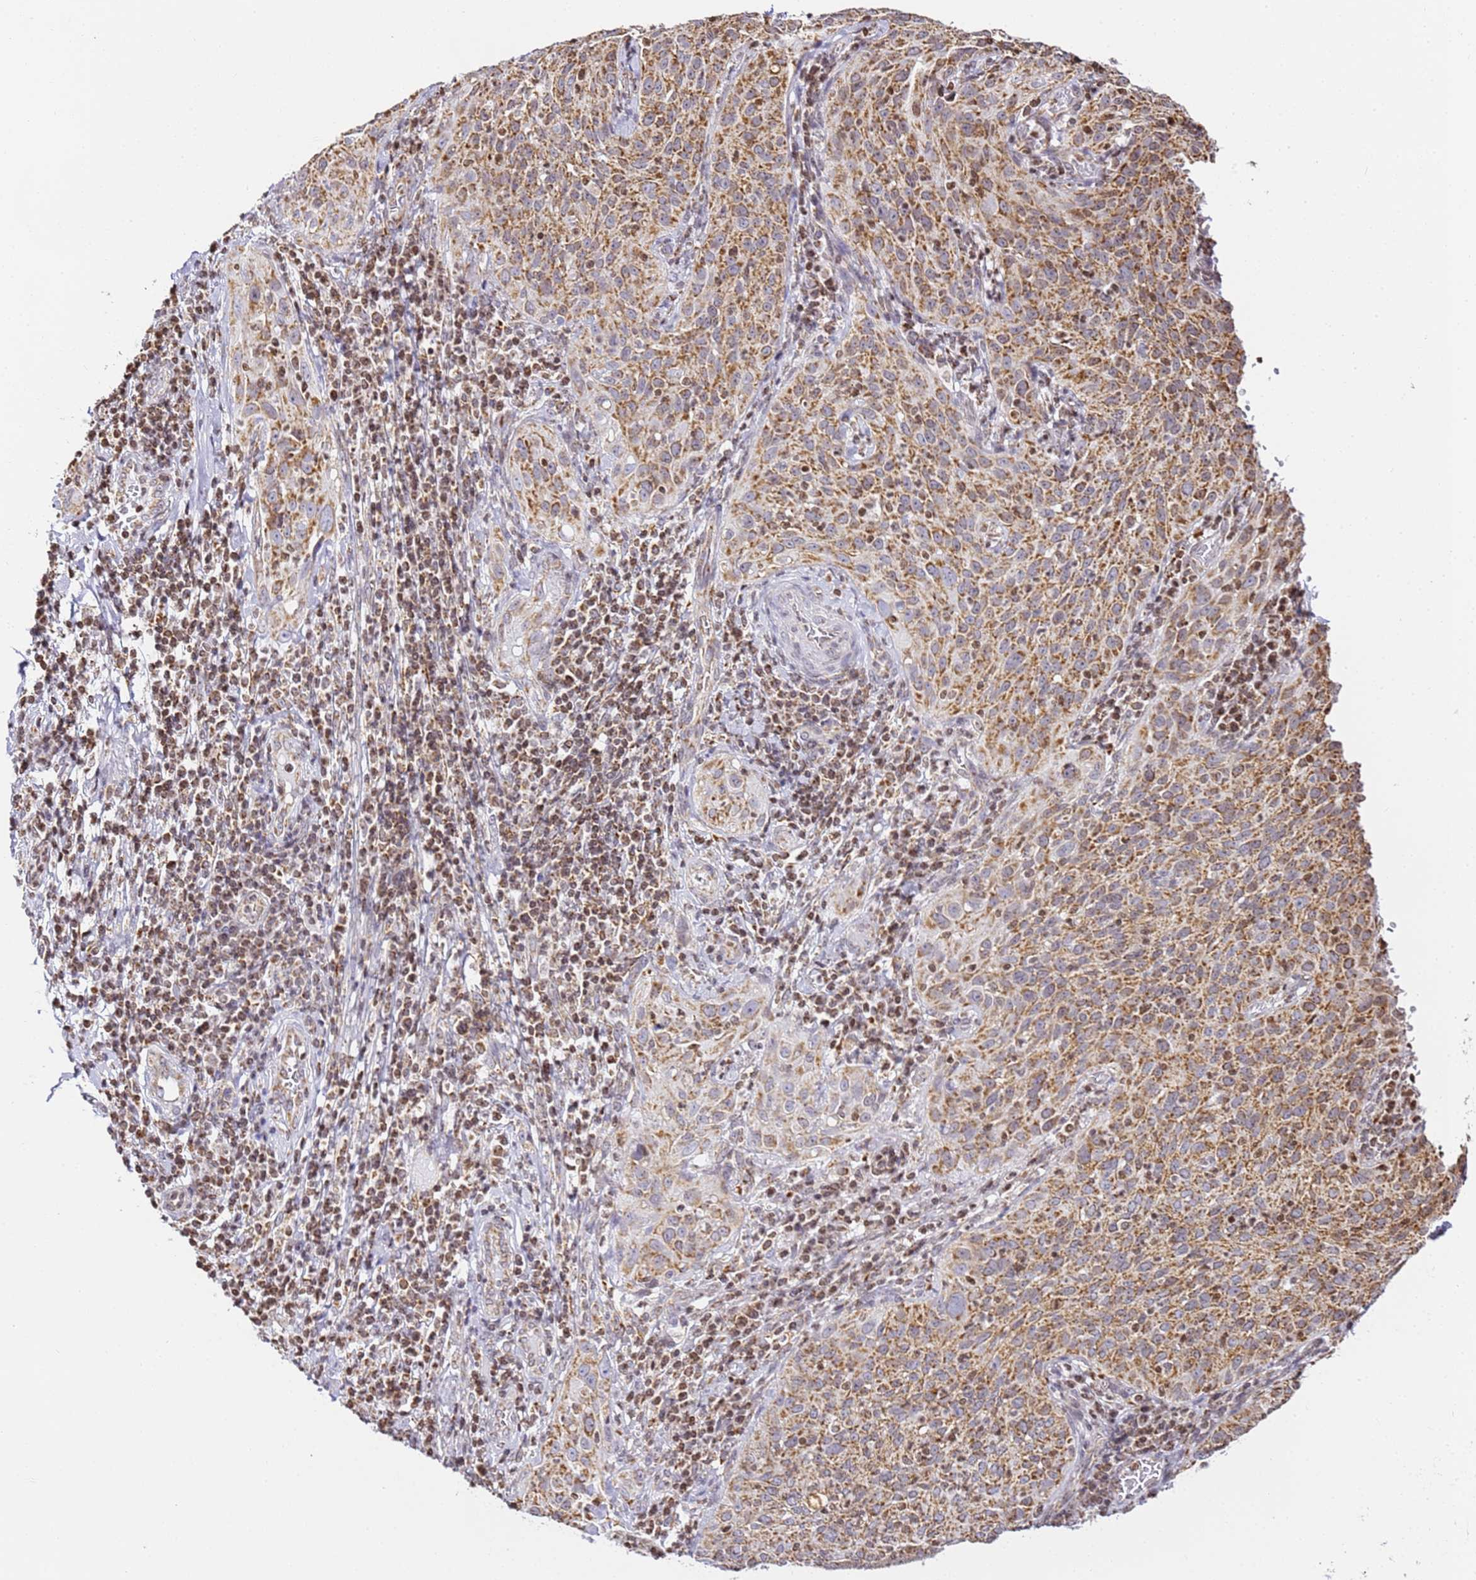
{"staining": {"intensity": "moderate", "quantity": ">75%", "location": "cytoplasmic/membranous"}, "tissue": "cervical cancer", "cell_type": "Tumor cells", "image_type": "cancer", "snomed": [{"axis": "morphology", "description": "Squamous cell carcinoma, NOS"}, {"axis": "topography", "description": "Cervix"}], "caption": "Human cervical cancer (squamous cell carcinoma) stained for a protein (brown) displays moderate cytoplasmic/membranous positive expression in approximately >75% of tumor cells.", "gene": "HSPE1", "patient": {"sex": "female", "age": 31}}